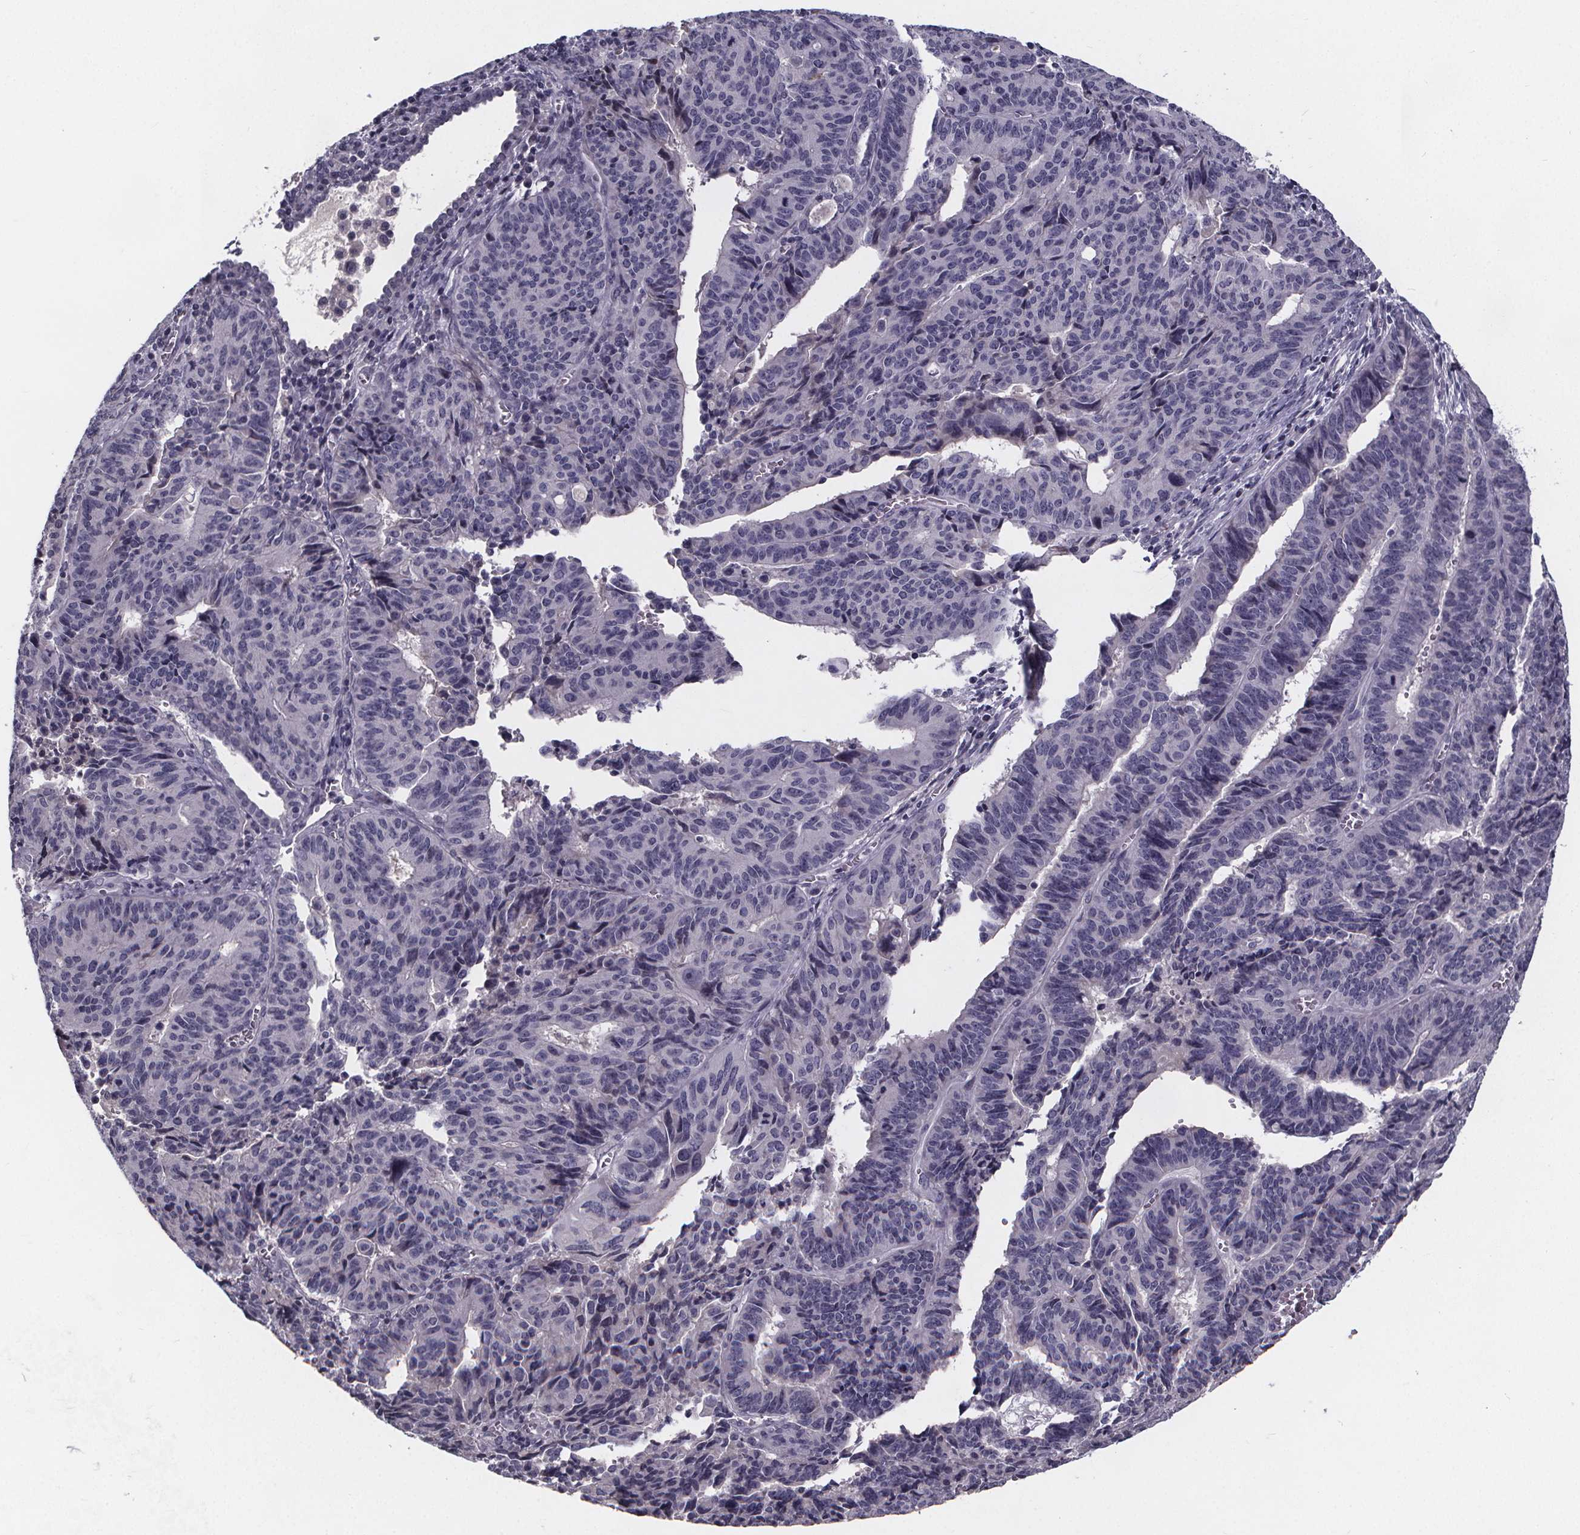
{"staining": {"intensity": "negative", "quantity": "none", "location": "none"}, "tissue": "endometrial cancer", "cell_type": "Tumor cells", "image_type": "cancer", "snomed": [{"axis": "morphology", "description": "Adenocarcinoma, NOS"}, {"axis": "topography", "description": "Endometrium"}], "caption": "This is a histopathology image of immunohistochemistry (IHC) staining of adenocarcinoma (endometrial), which shows no positivity in tumor cells.", "gene": "AGT", "patient": {"sex": "female", "age": 65}}